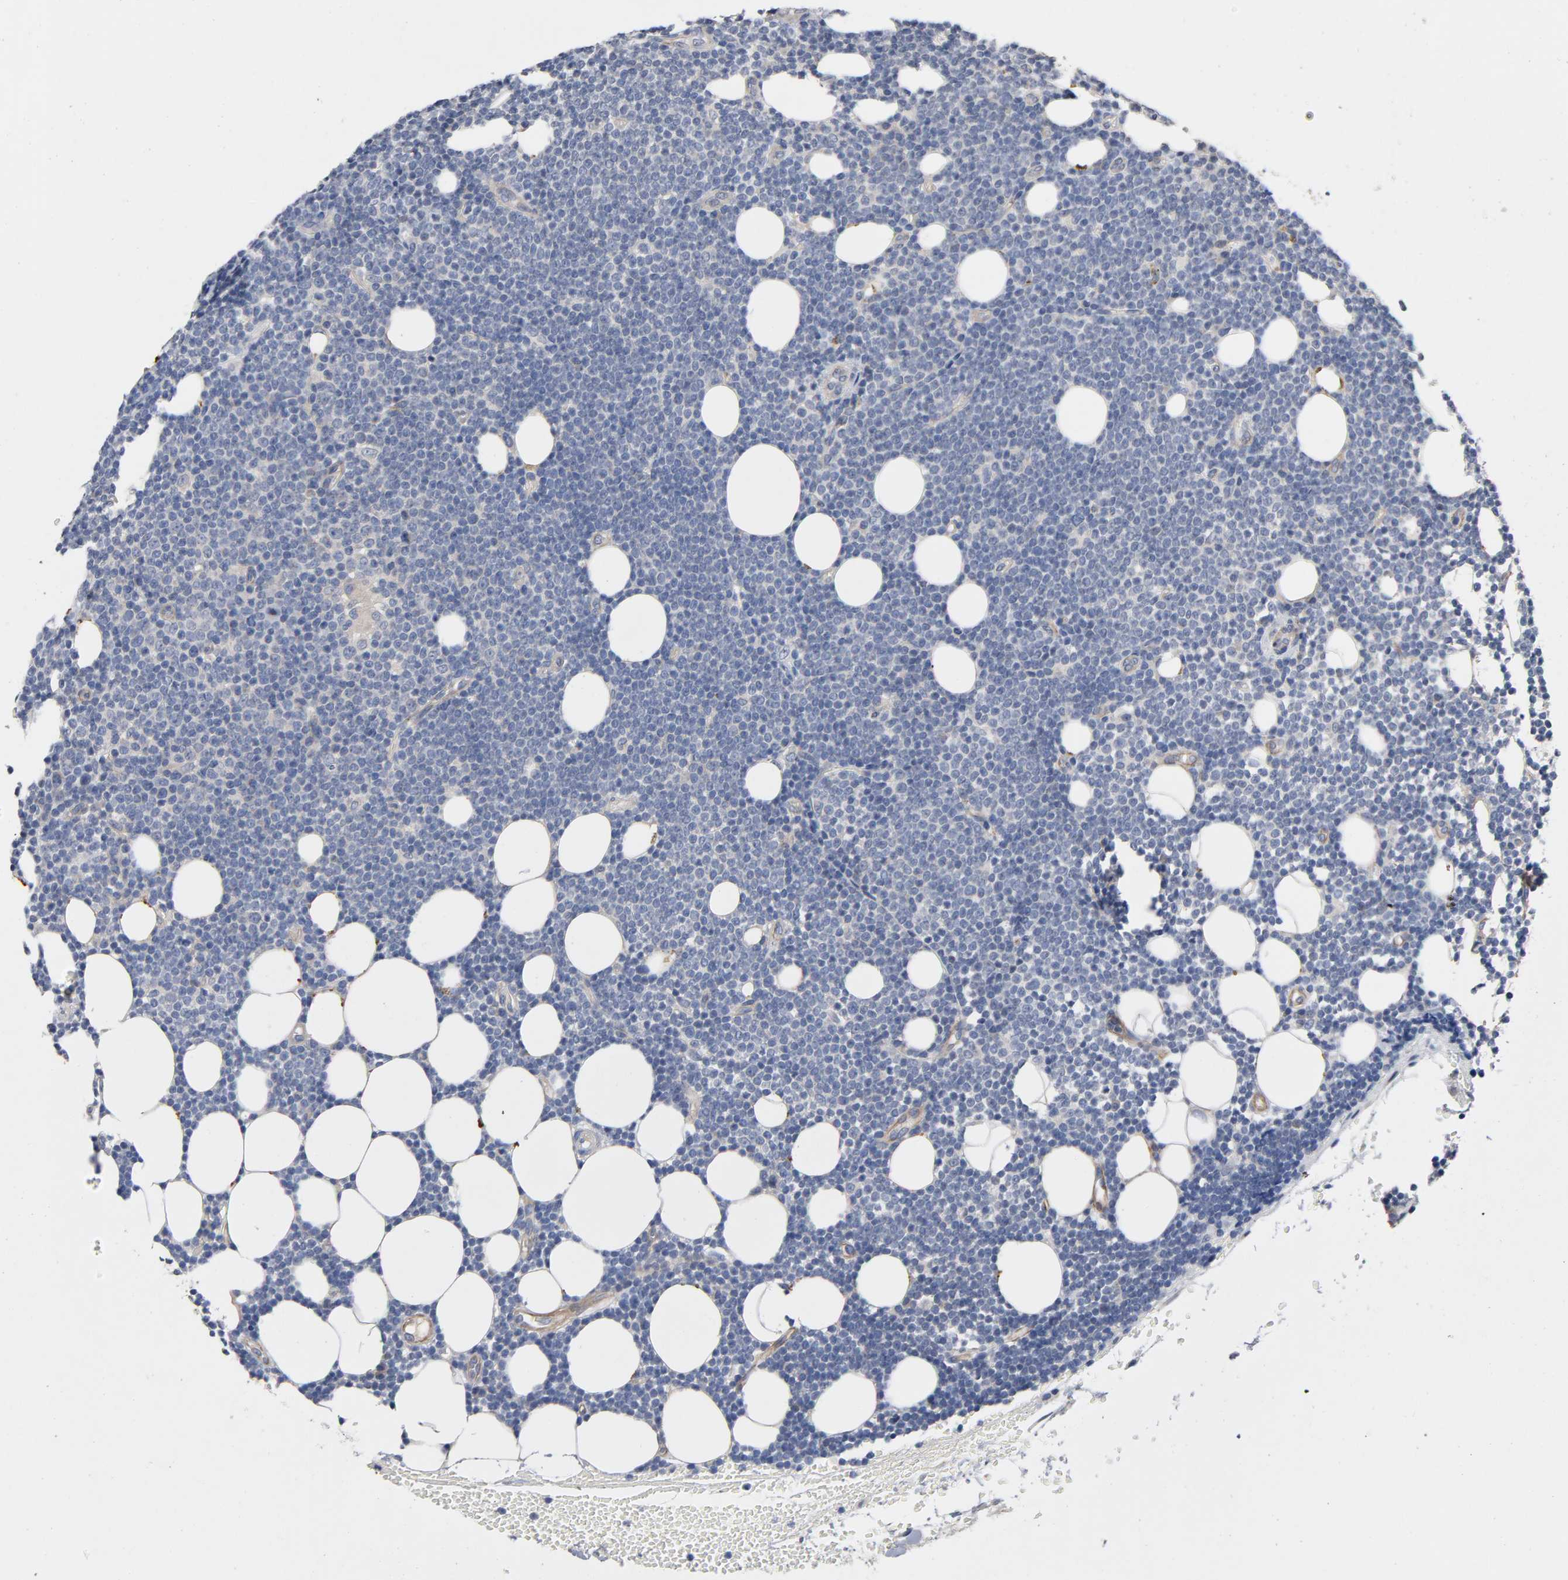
{"staining": {"intensity": "negative", "quantity": "none", "location": "none"}, "tissue": "lymphoma", "cell_type": "Tumor cells", "image_type": "cancer", "snomed": [{"axis": "morphology", "description": "Malignant lymphoma, non-Hodgkin's type, Low grade"}, {"axis": "topography", "description": "Soft tissue"}], "caption": "Immunohistochemistry (IHC) of human malignant lymphoma, non-Hodgkin's type (low-grade) reveals no staining in tumor cells. (Stains: DAB immunohistochemistry with hematoxylin counter stain, Microscopy: brightfield microscopy at high magnification).", "gene": "CCDC134", "patient": {"sex": "male", "age": 92}}